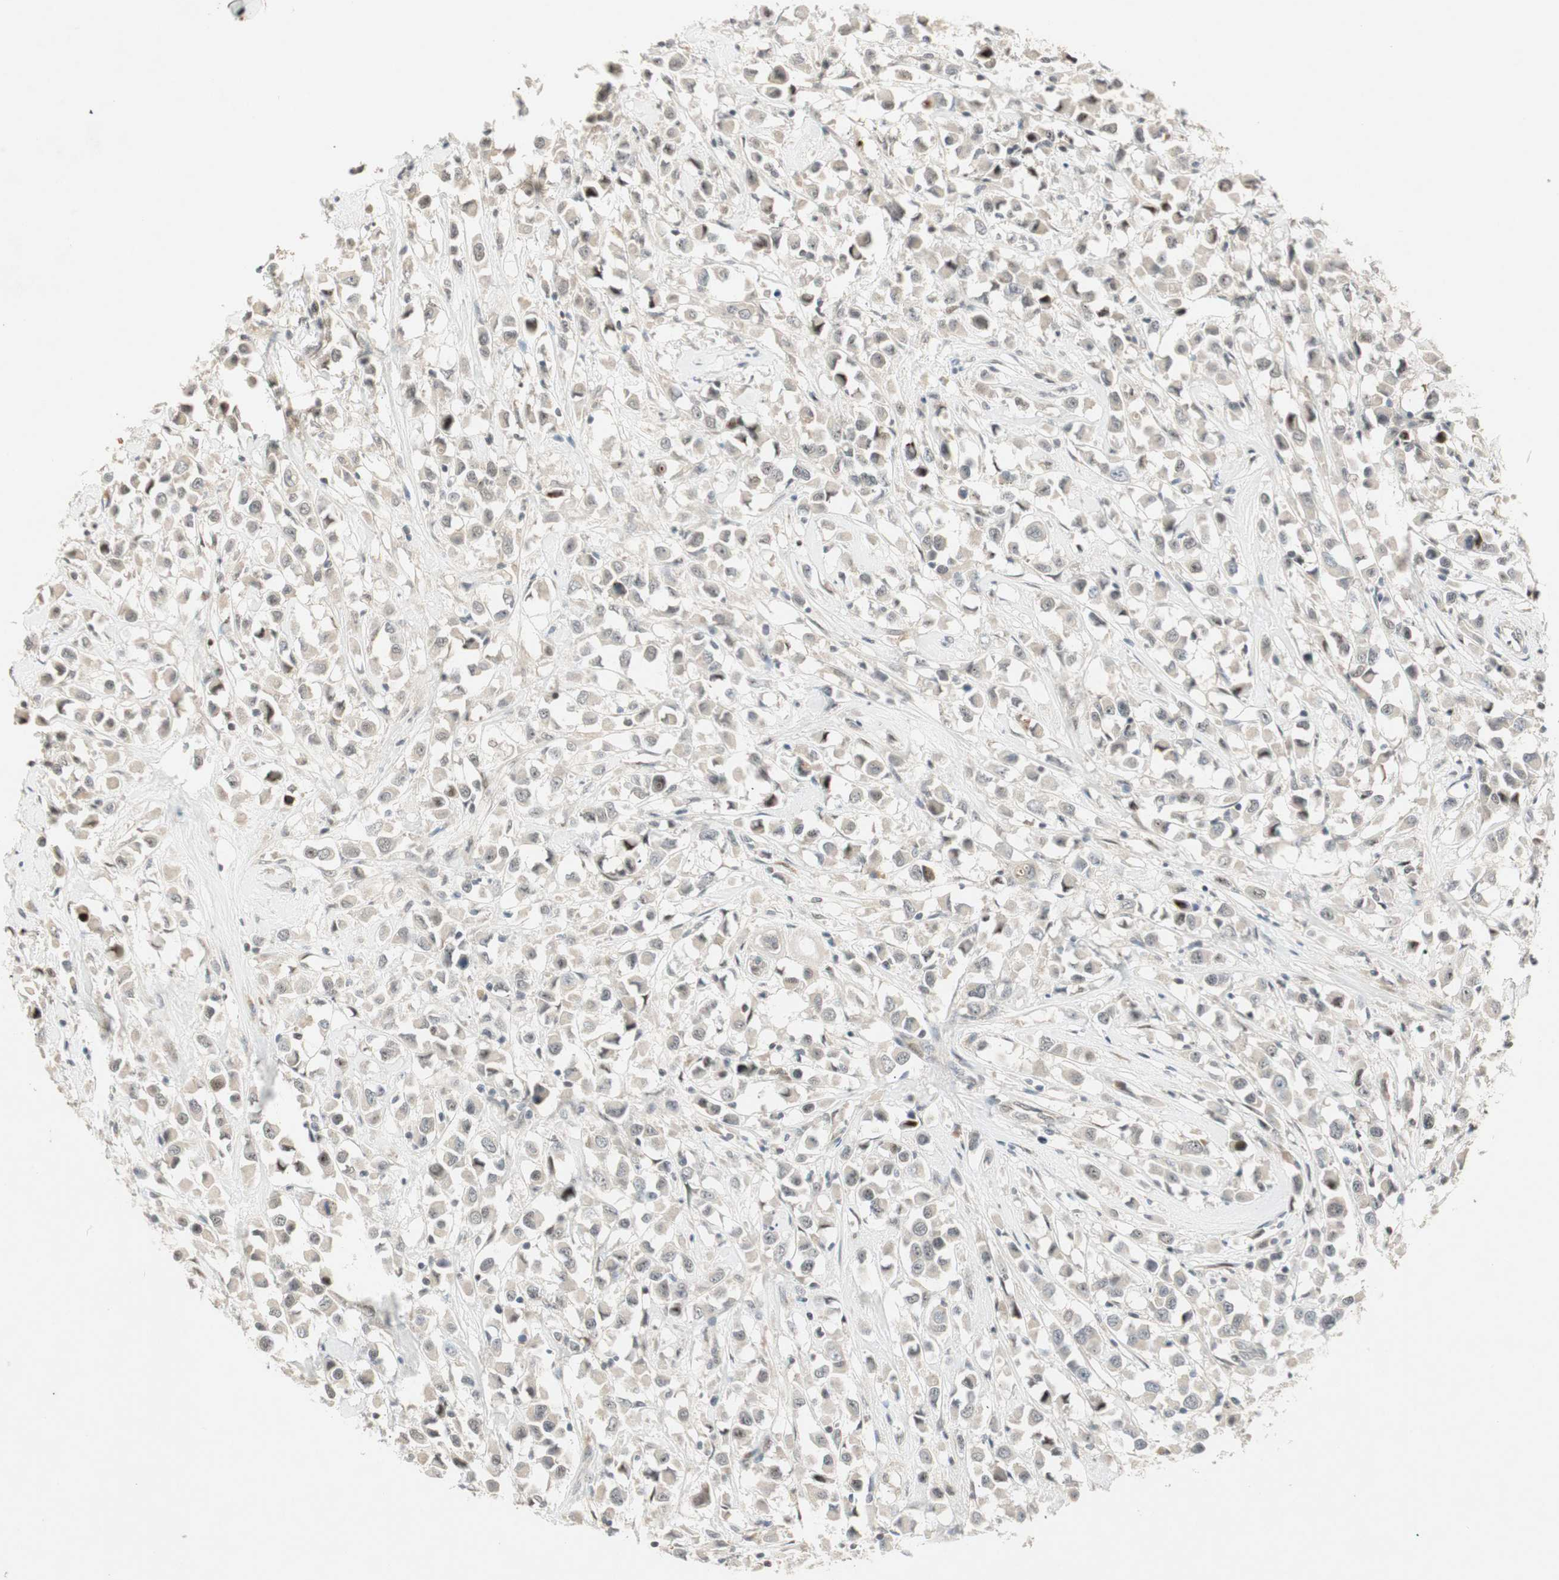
{"staining": {"intensity": "weak", "quantity": "25%-75%", "location": "cytoplasmic/membranous"}, "tissue": "breast cancer", "cell_type": "Tumor cells", "image_type": "cancer", "snomed": [{"axis": "morphology", "description": "Duct carcinoma"}, {"axis": "topography", "description": "Breast"}], "caption": "Tumor cells demonstrate low levels of weak cytoplasmic/membranous staining in approximately 25%-75% of cells in infiltrating ductal carcinoma (breast).", "gene": "ACSL5", "patient": {"sex": "female", "age": 61}}